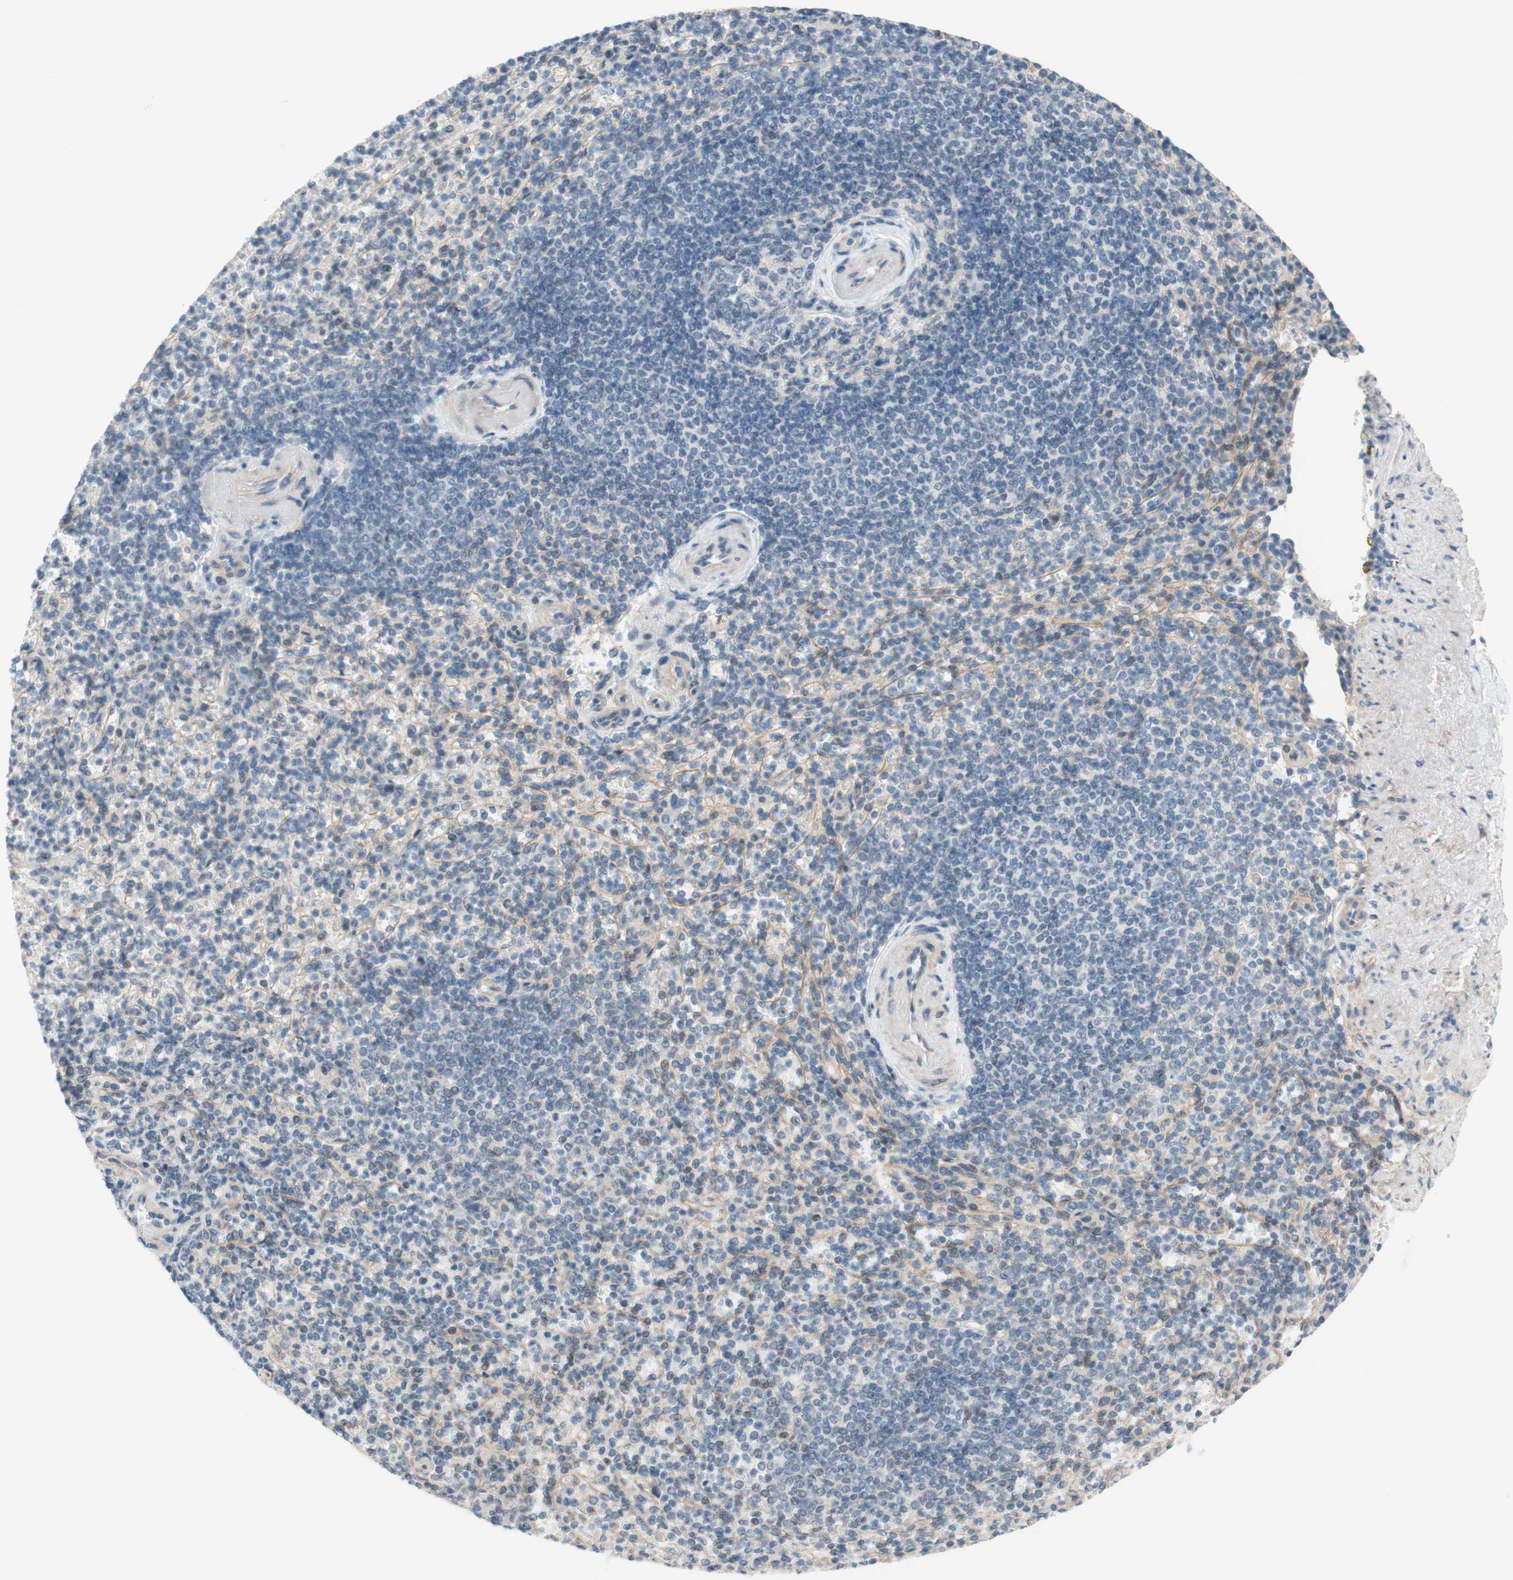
{"staining": {"intensity": "negative", "quantity": "none", "location": "none"}, "tissue": "spleen", "cell_type": "Cells in red pulp", "image_type": "normal", "snomed": [{"axis": "morphology", "description": "Normal tissue, NOS"}, {"axis": "topography", "description": "Spleen"}], "caption": "Cells in red pulp show no significant protein positivity in unremarkable spleen. The staining is performed using DAB (3,3'-diaminobenzidine) brown chromogen with nuclei counter-stained in using hematoxylin.", "gene": "JPH1", "patient": {"sex": "female", "age": 74}}